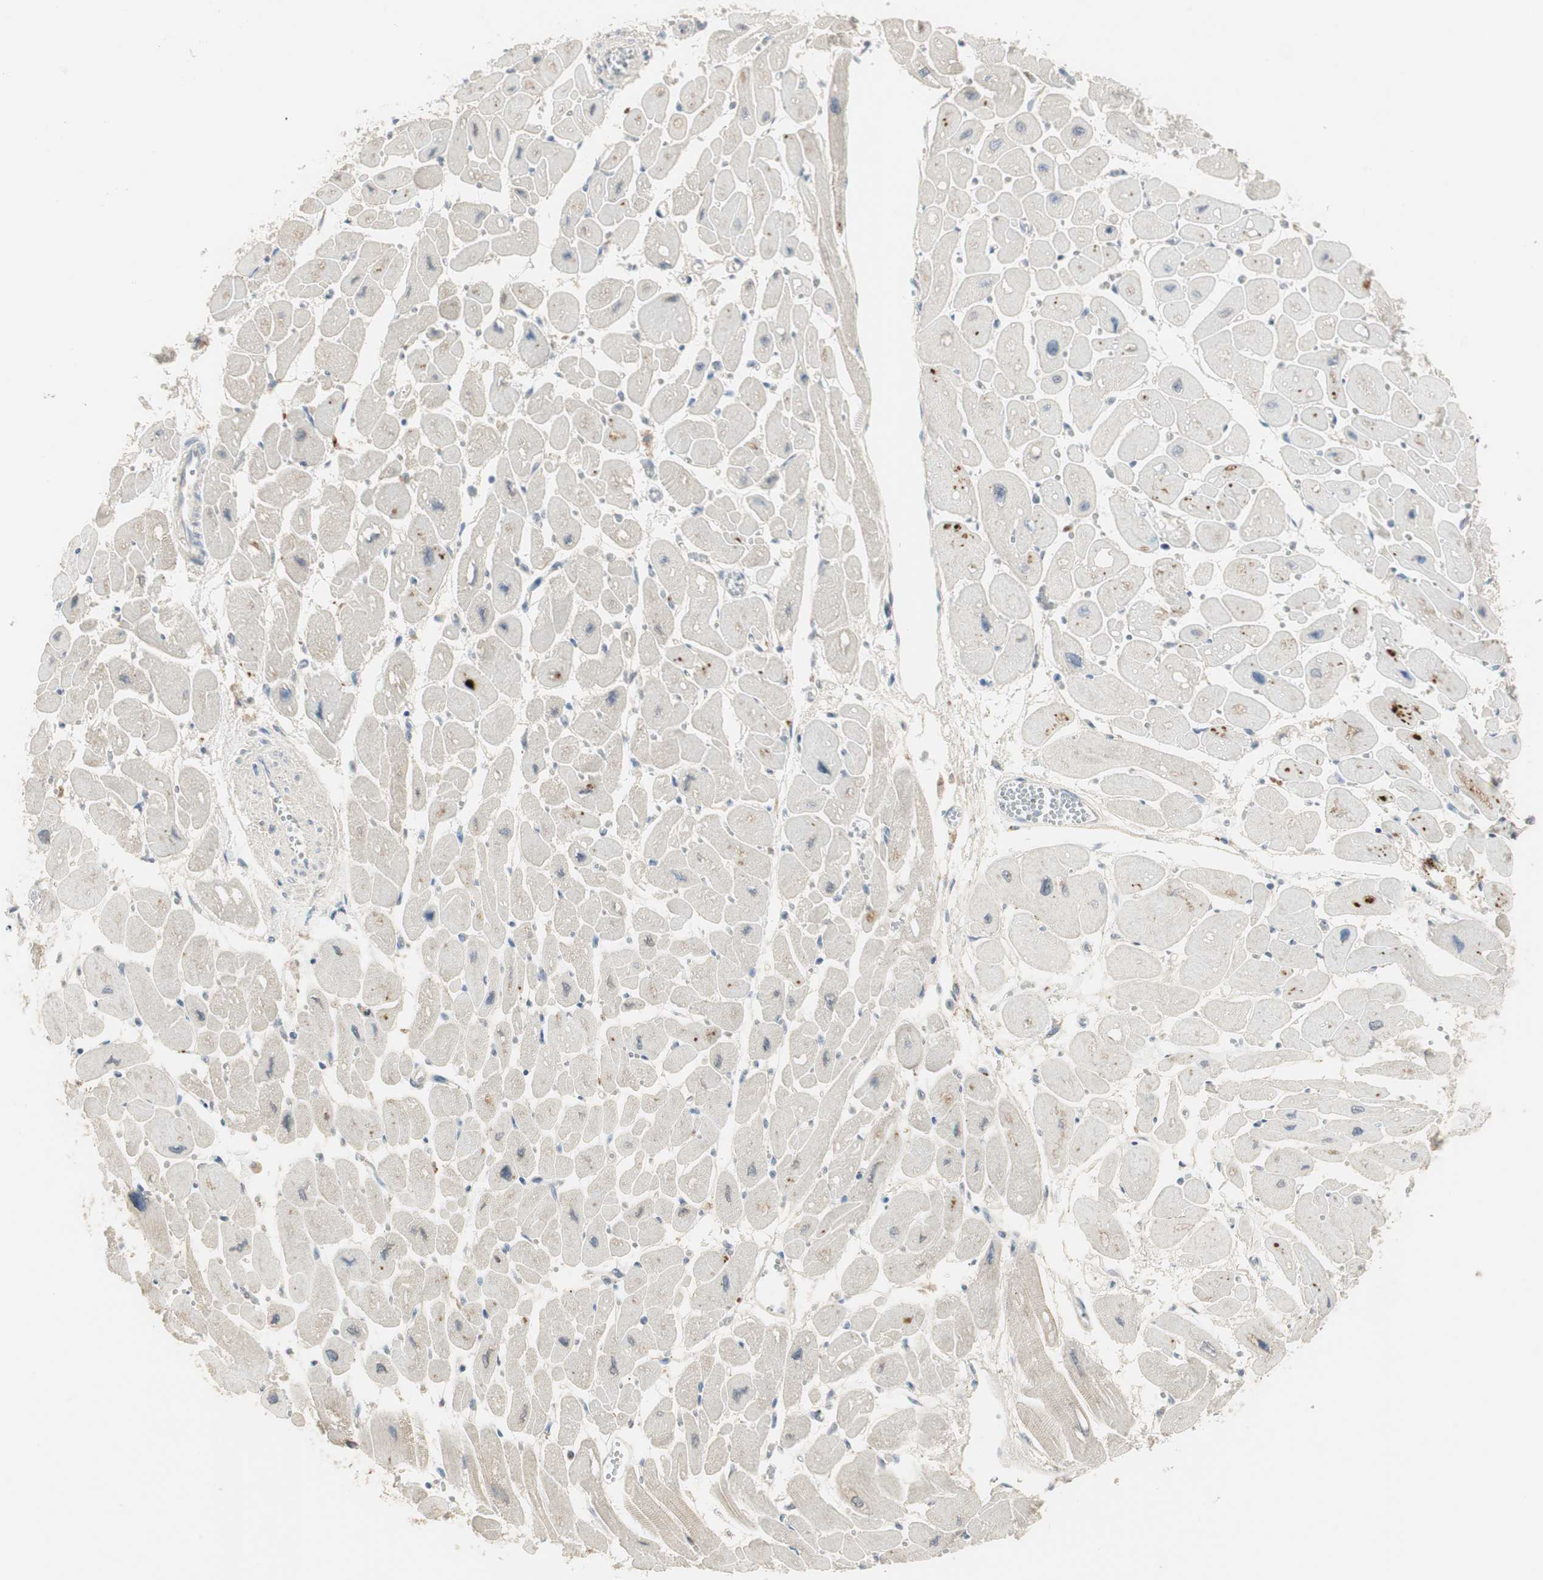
{"staining": {"intensity": "weak", "quantity": "<25%", "location": "cytoplasmic/membranous"}, "tissue": "heart muscle", "cell_type": "Cardiomyocytes", "image_type": "normal", "snomed": [{"axis": "morphology", "description": "Normal tissue, NOS"}, {"axis": "topography", "description": "Heart"}], "caption": "An immunohistochemistry (IHC) photomicrograph of benign heart muscle is shown. There is no staining in cardiomyocytes of heart muscle.", "gene": "RUNX2", "patient": {"sex": "female", "age": 54}}